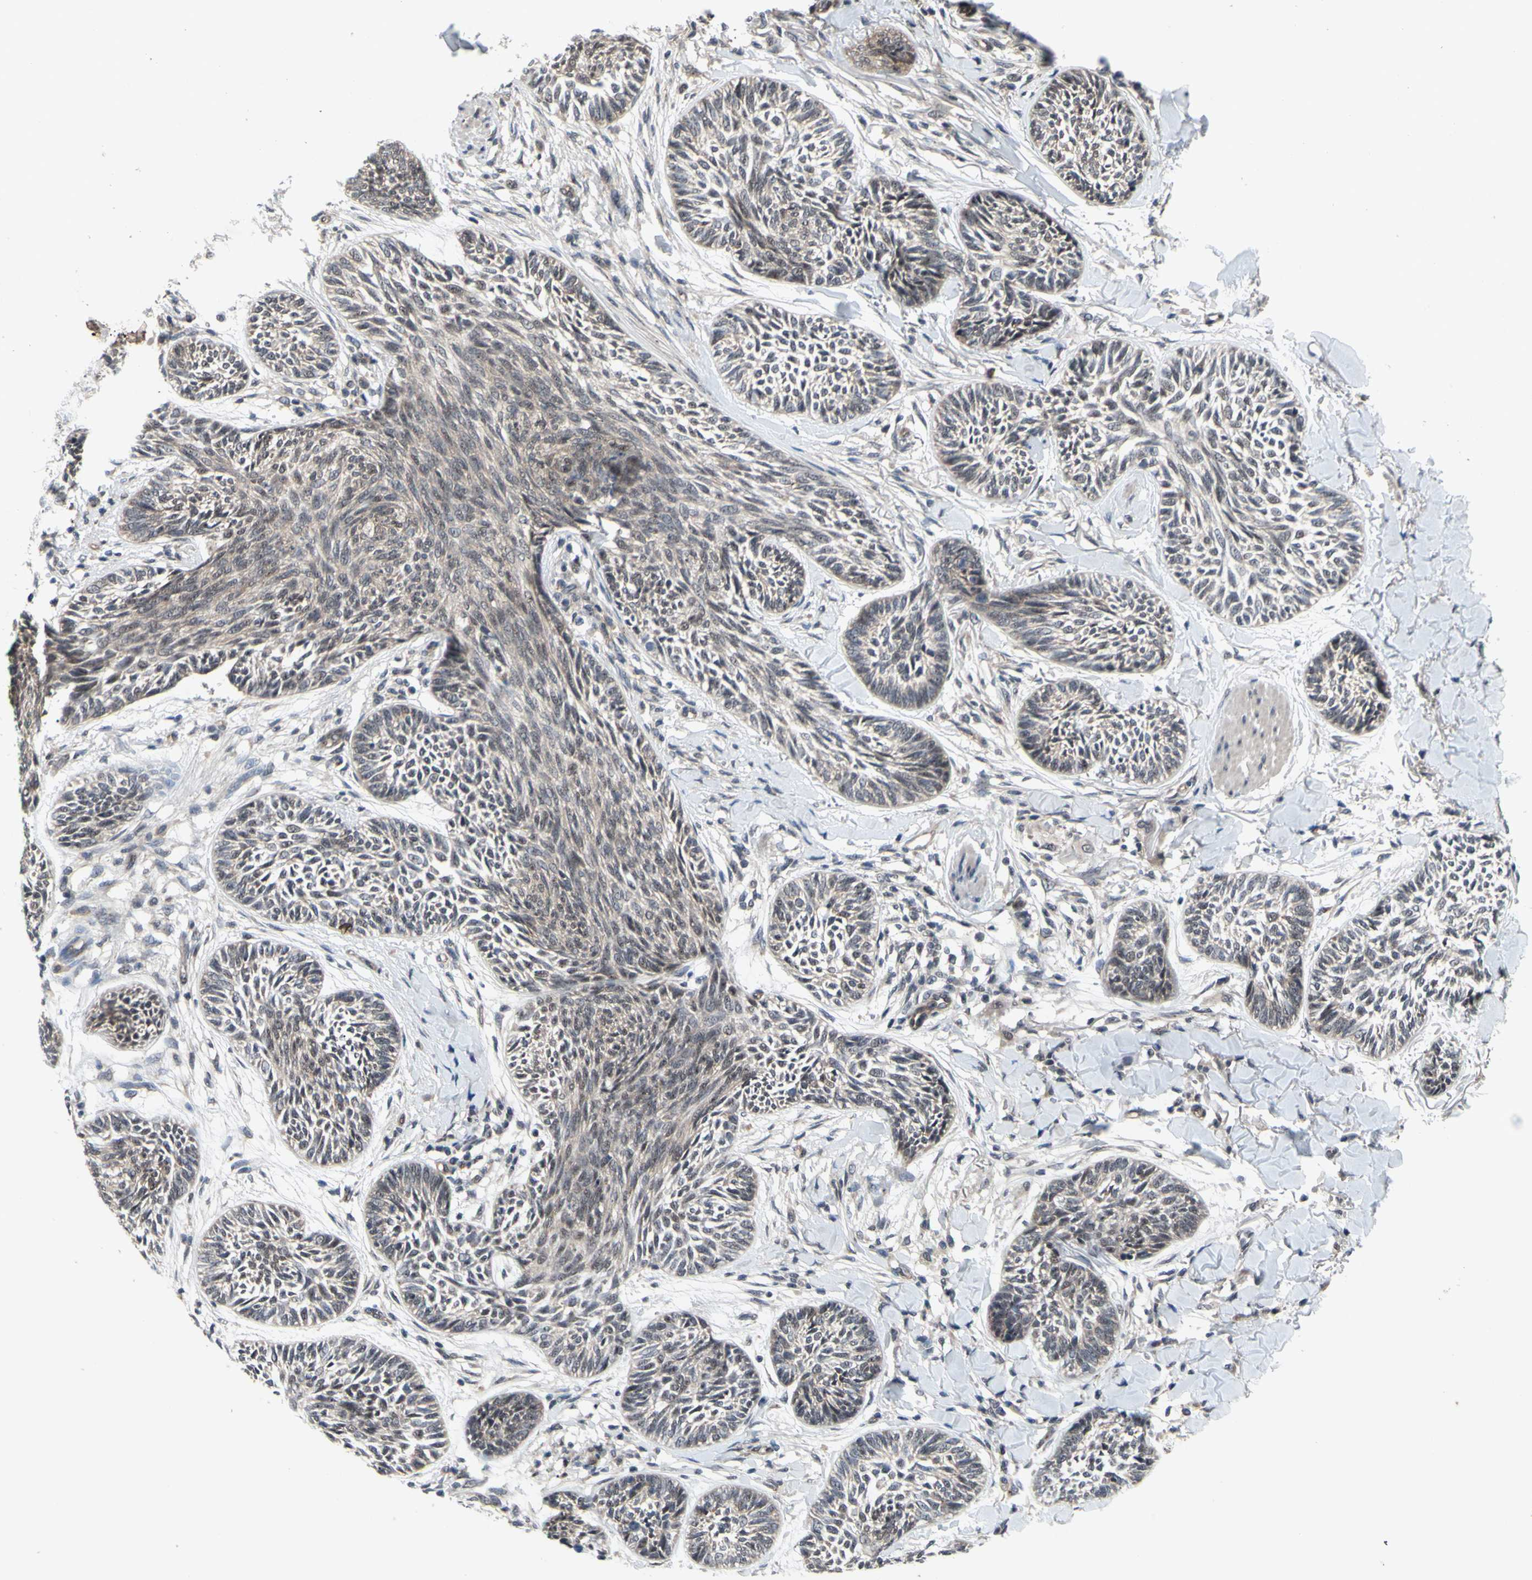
{"staining": {"intensity": "negative", "quantity": "none", "location": "none"}, "tissue": "skin cancer", "cell_type": "Tumor cells", "image_type": "cancer", "snomed": [{"axis": "morphology", "description": "Papilloma, NOS"}, {"axis": "morphology", "description": "Basal cell carcinoma"}, {"axis": "topography", "description": "Skin"}], "caption": "There is no significant staining in tumor cells of skin cancer (basal cell carcinoma).", "gene": "TRDMT1", "patient": {"sex": "male", "age": 87}}